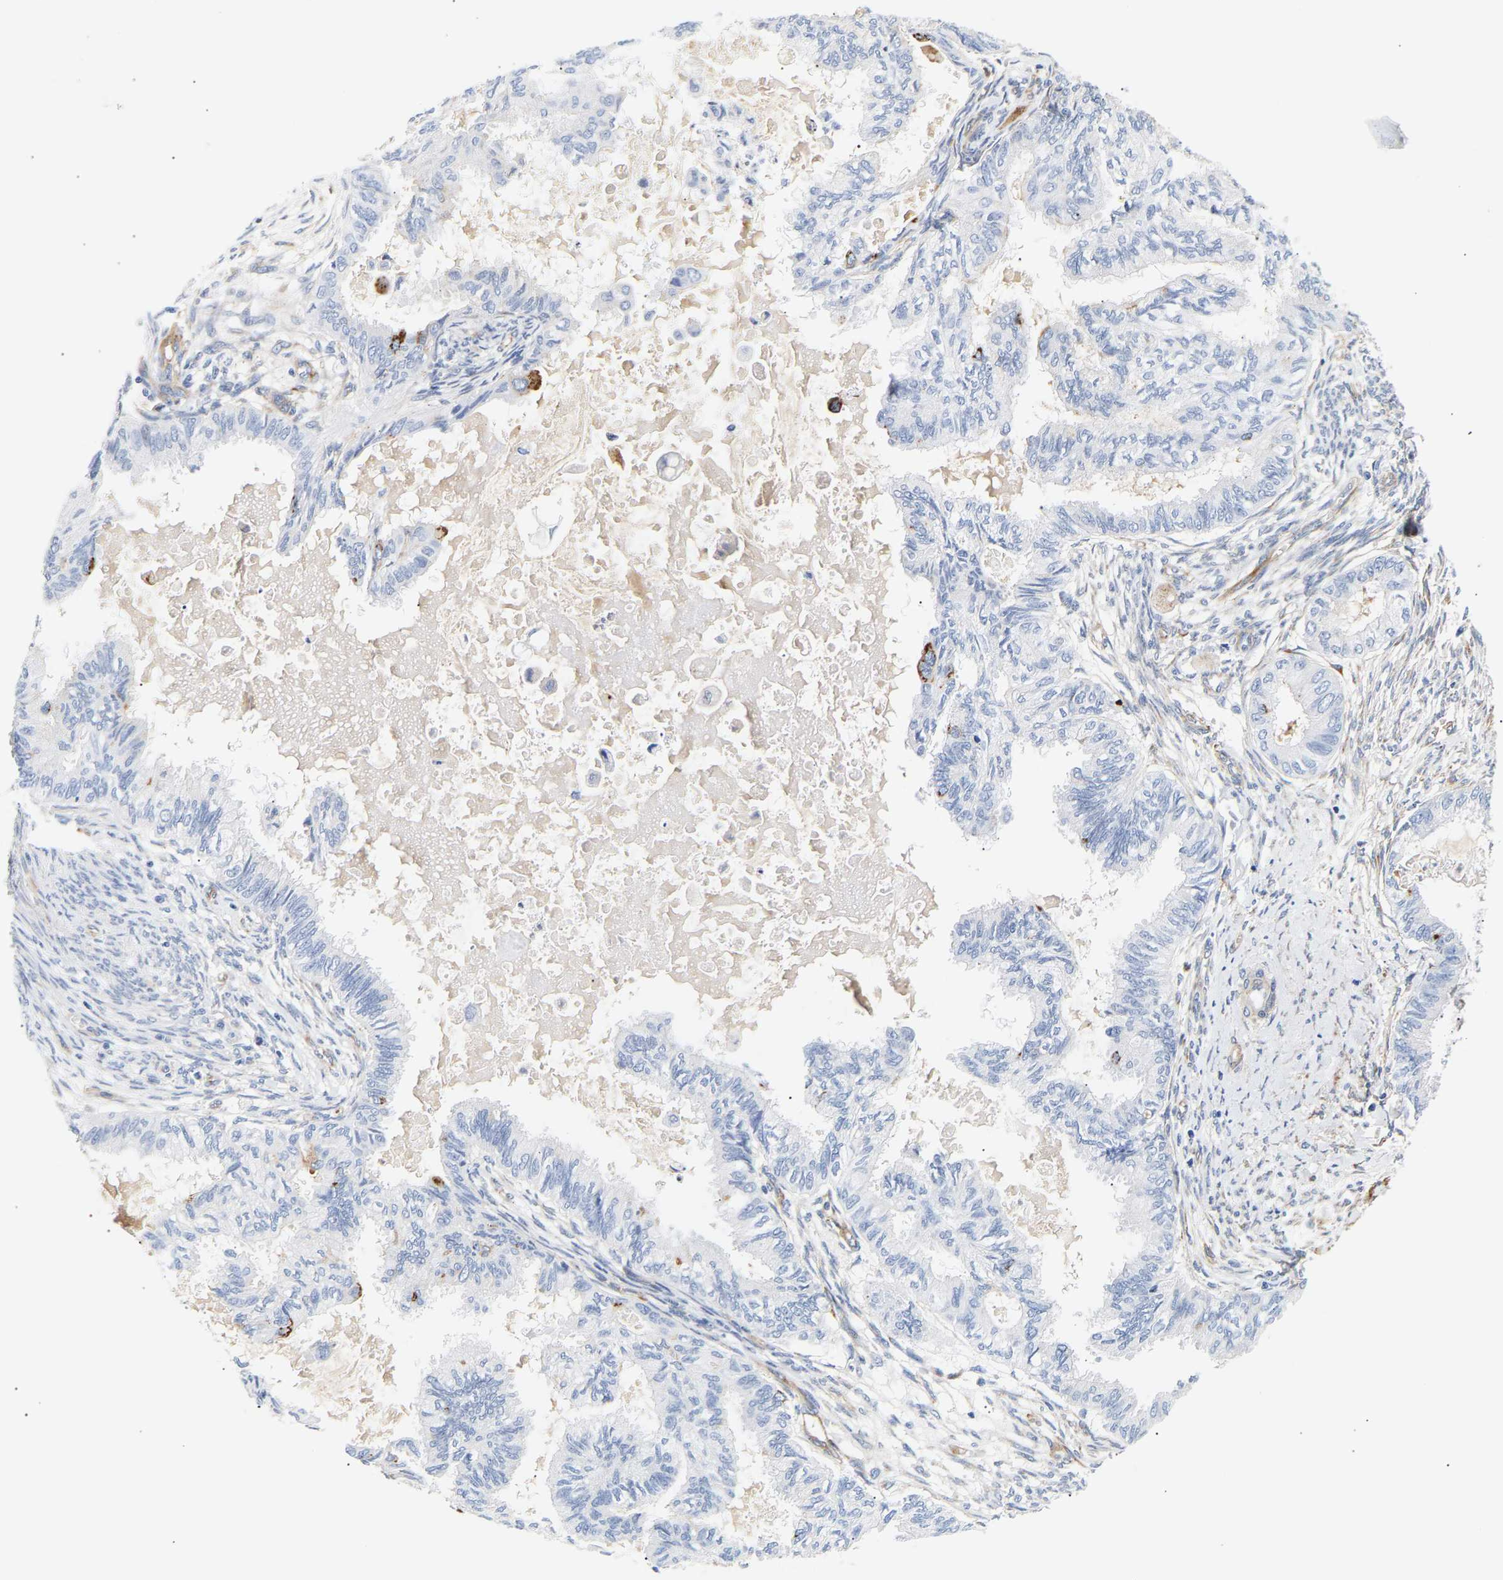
{"staining": {"intensity": "negative", "quantity": "none", "location": "none"}, "tissue": "cervical cancer", "cell_type": "Tumor cells", "image_type": "cancer", "snomed": [{"axis": "morphology", "description": "Normal tissue, NOS"}, {"axis": "morphology", "description": "Adenocarcinoma, NOS"}, {"axis": "topography", "description": "Cervix"}, {"axis": "topography", "description": "Endometrium"}], "caption": "Immunohistochemical staining of human cervical adenocarcinoma demonstrates no significant staining in tumor cells.", "gene": "IGFBP7", "patient": {"sex": "female", "age": 86}}